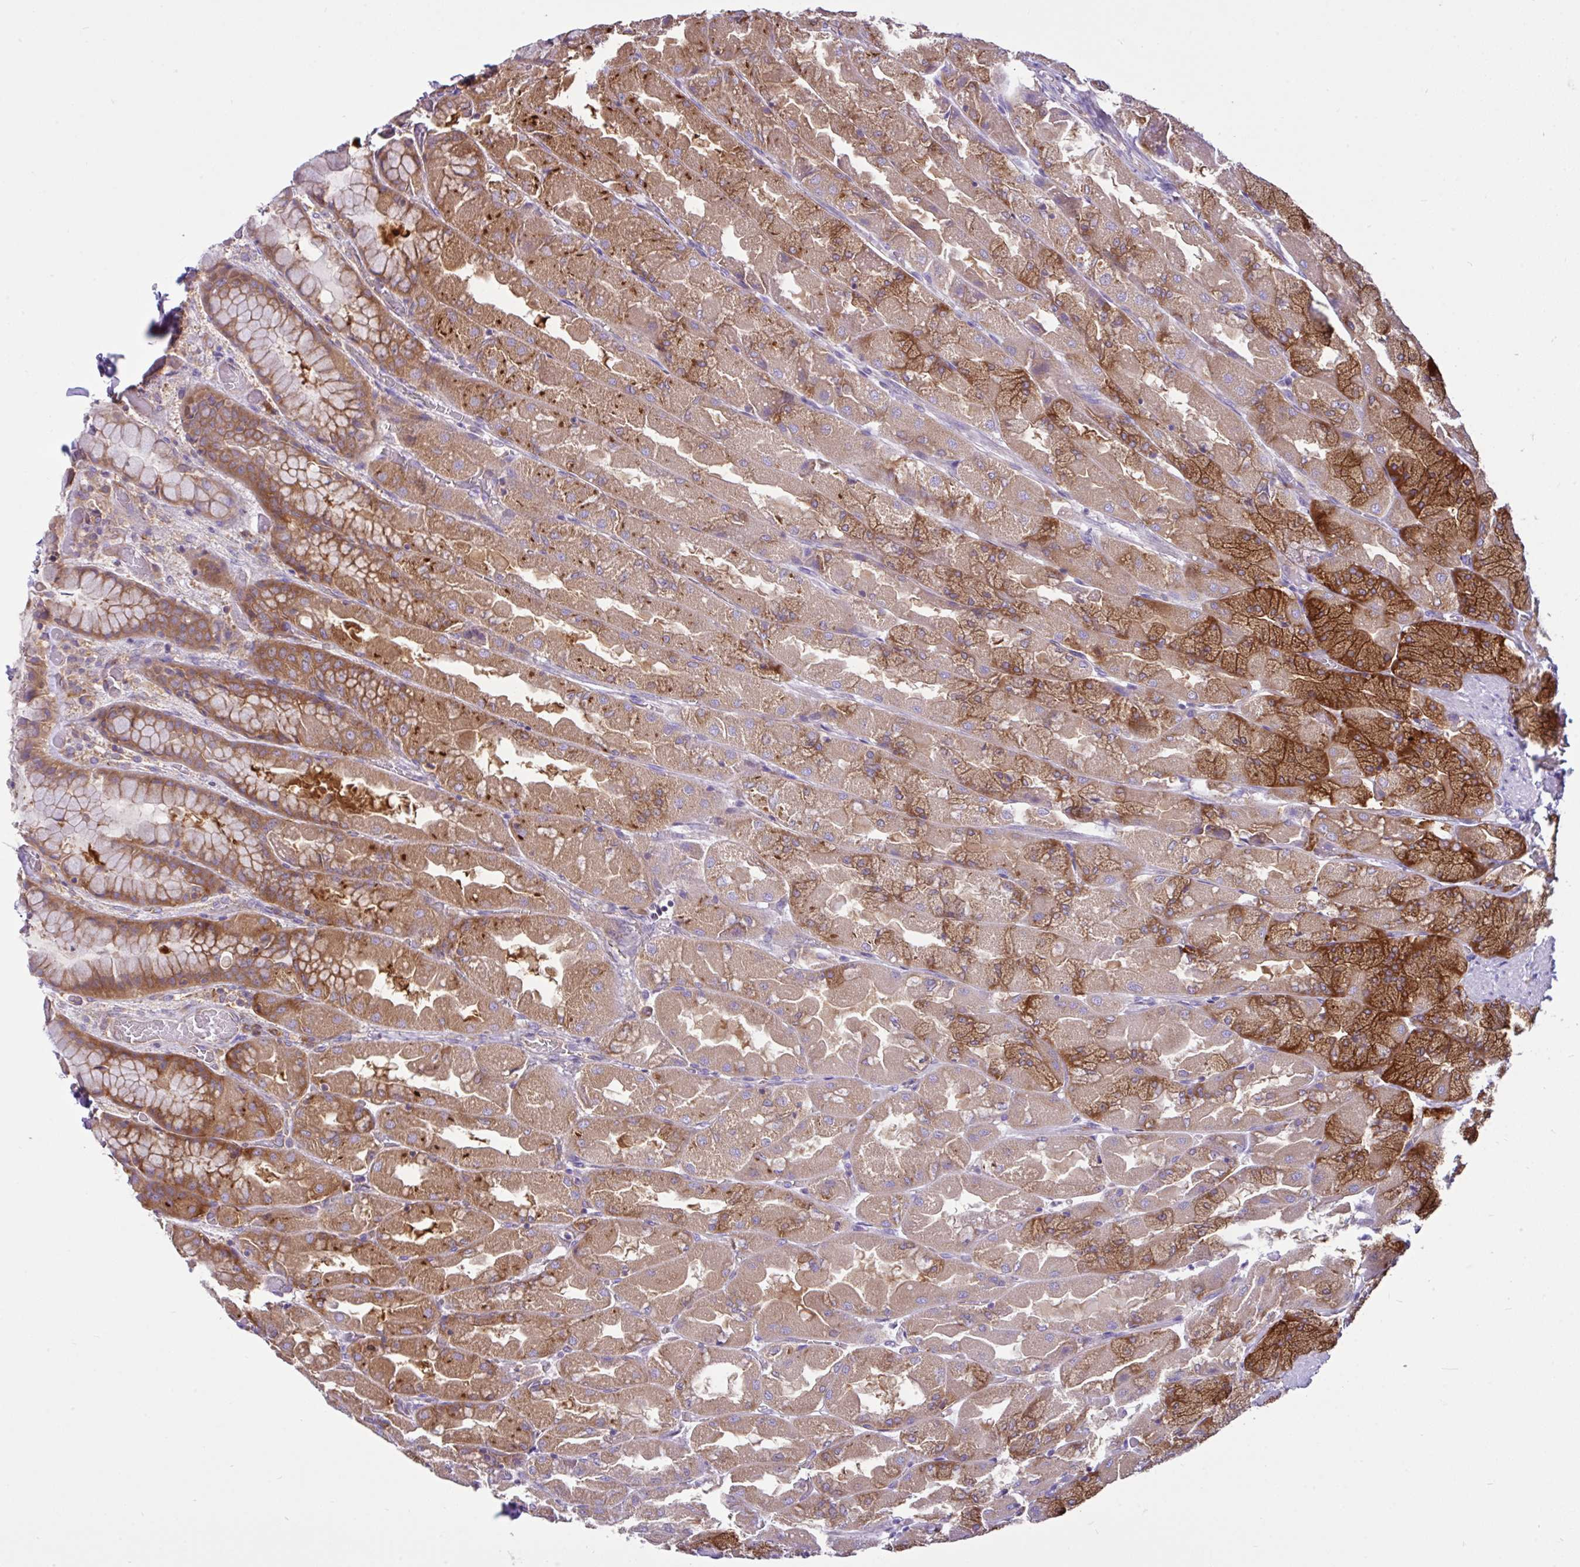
{"staining": {"intensity": "strong", "quantity": "25%-75%", "location": "cytoplasmic/membranous"}, "tissue": "stomach", "cell_type": "Glandular cells", "image_type": "normal", "snomed": [{"axis": "morphology", "description": "Normal tissue, NOS"}, {"axis": "topography", "description": "Stomach"}], "caption": "Stomach stained for a protein (brown) displays strong cytoplasmic/membranous positive positivity in approximately 25%-75% of glandular cells.", "gene": "LARS1", "patient": {"sex": "female", "age": 61}}